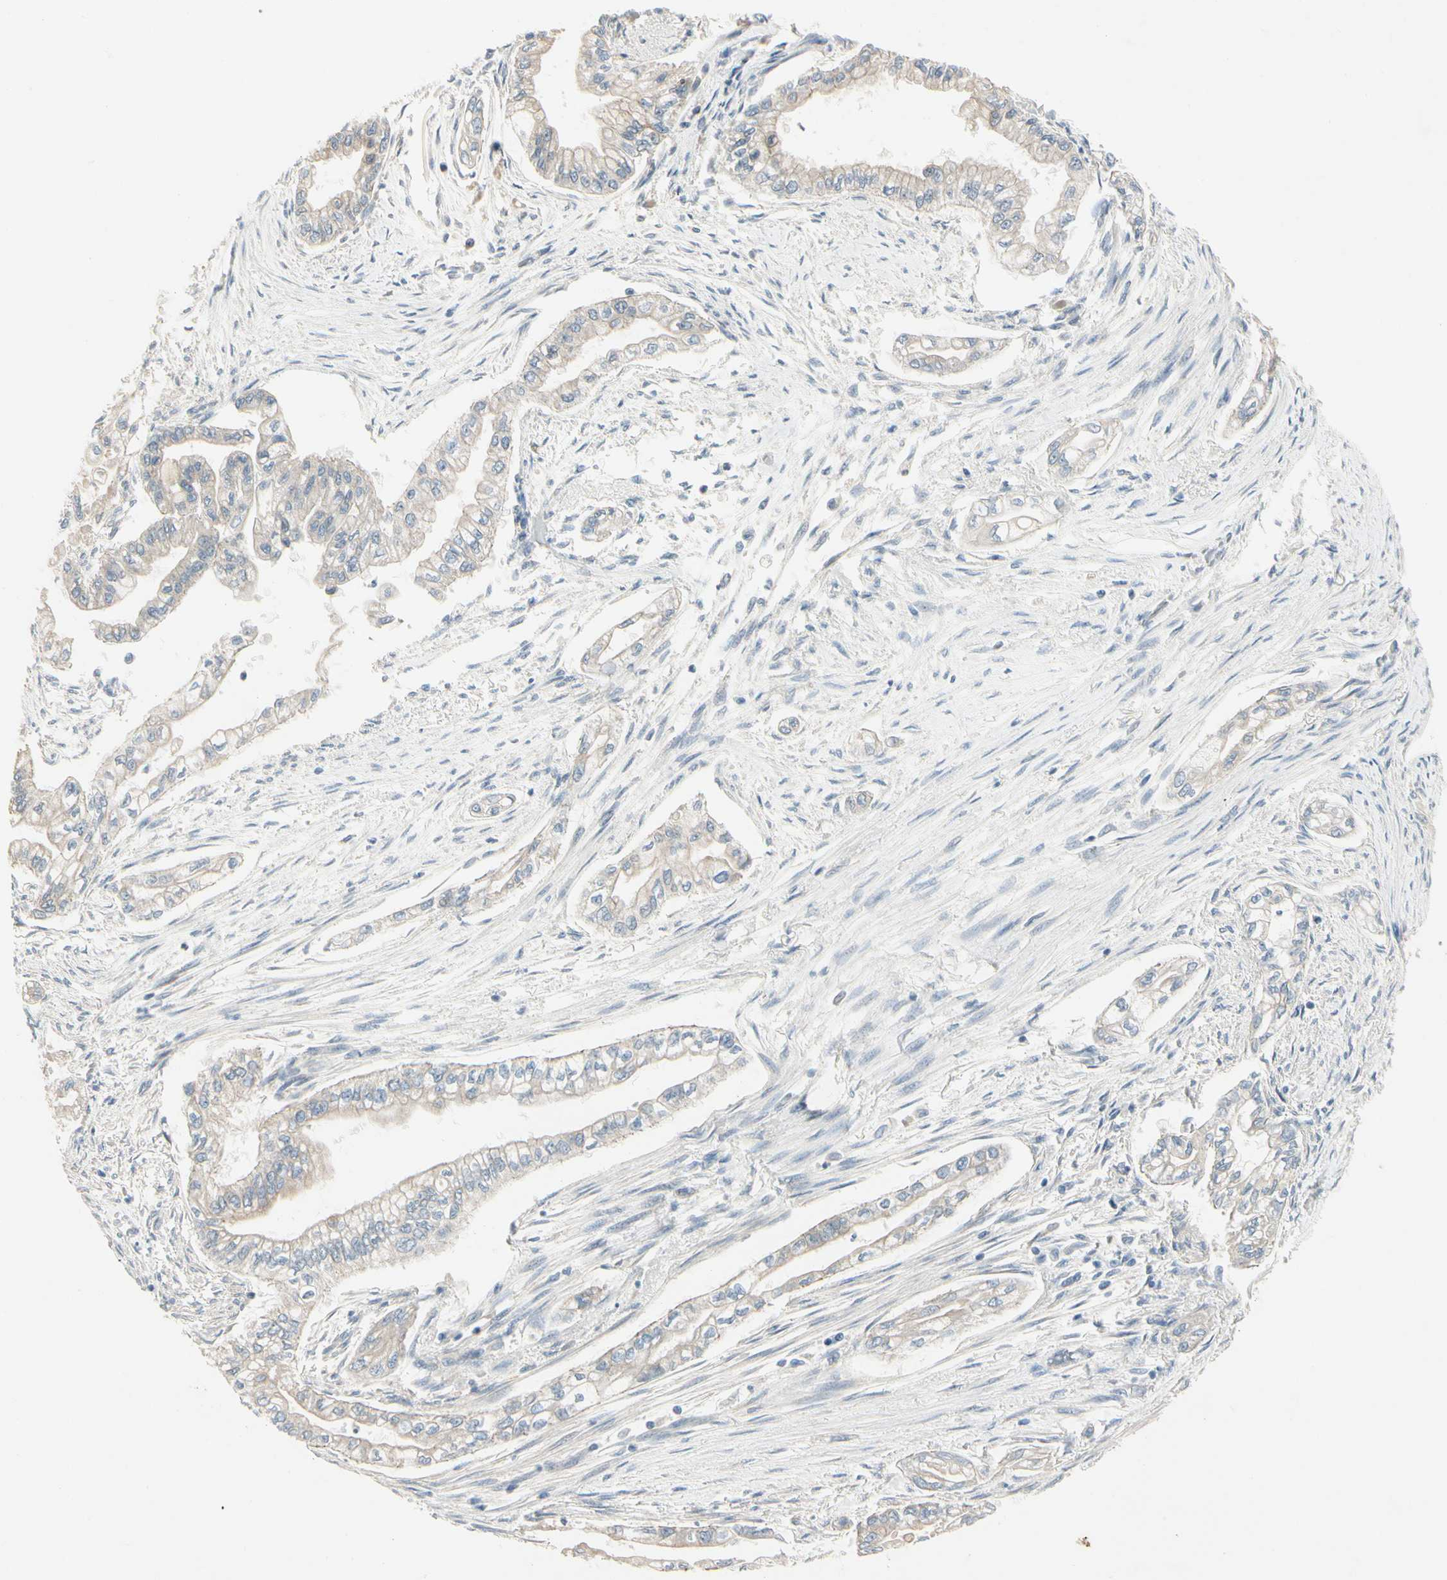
{"staining": {"intensity": "negative", "quantity": "none", "location": "none"}, "tissue": "pancreatic cancer", "cell_type": "Tumor cells", "image_type": "cancer", "snomed": [{"axis": "morphology", "description": "Normal tissue, NOS"}, {"axis": "topography", "description": "Pancreas"}], "caption": "Tumor cells are negative for protein expression in human pancreatic cancer.", "gene": "SPINK4", "patient": {"sex": "male", "age": 42}}